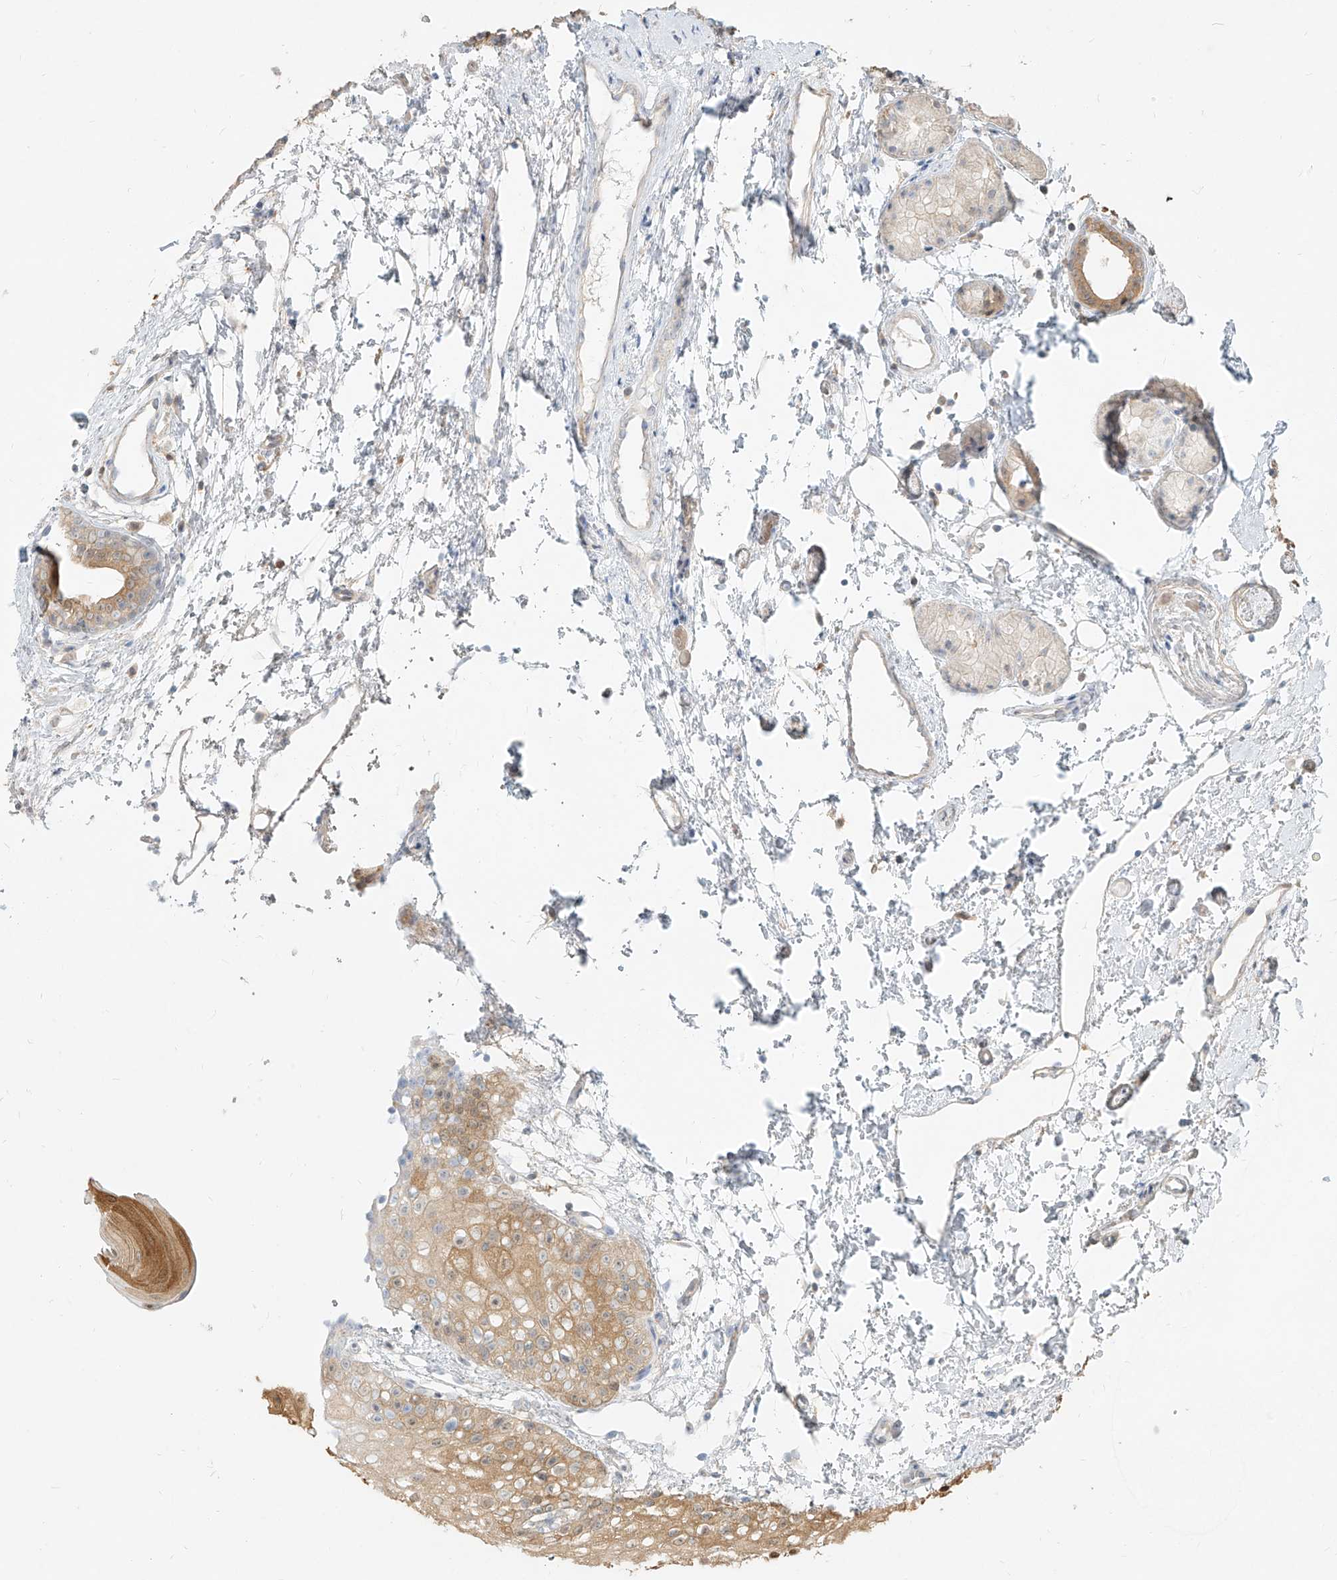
{"staining": {"intensity": "moderate", "quantity": "25%-75%", "location": "cytoplasmic/membranous"}, "tissue": "oral mucosa", "cell_type": "Squamous epithelial cells", "image_type": "normal", "snomed": [{"axis": "morphology", "description": "Normal tissue, NOS"}, {"axis": "topography", "description": "Oral tissue"}], "caption": "Moderate cytoplasmic/membranous protein positivity is identified in approximately 25%-75% of squamous epithelial cells in oral mucosa. (DAB (3,3'-diaminobenzidine) IHC with brightfield microscopy, high magnification).", "gene": "PGD", "patient": {"sex": "male", "age": 28}}